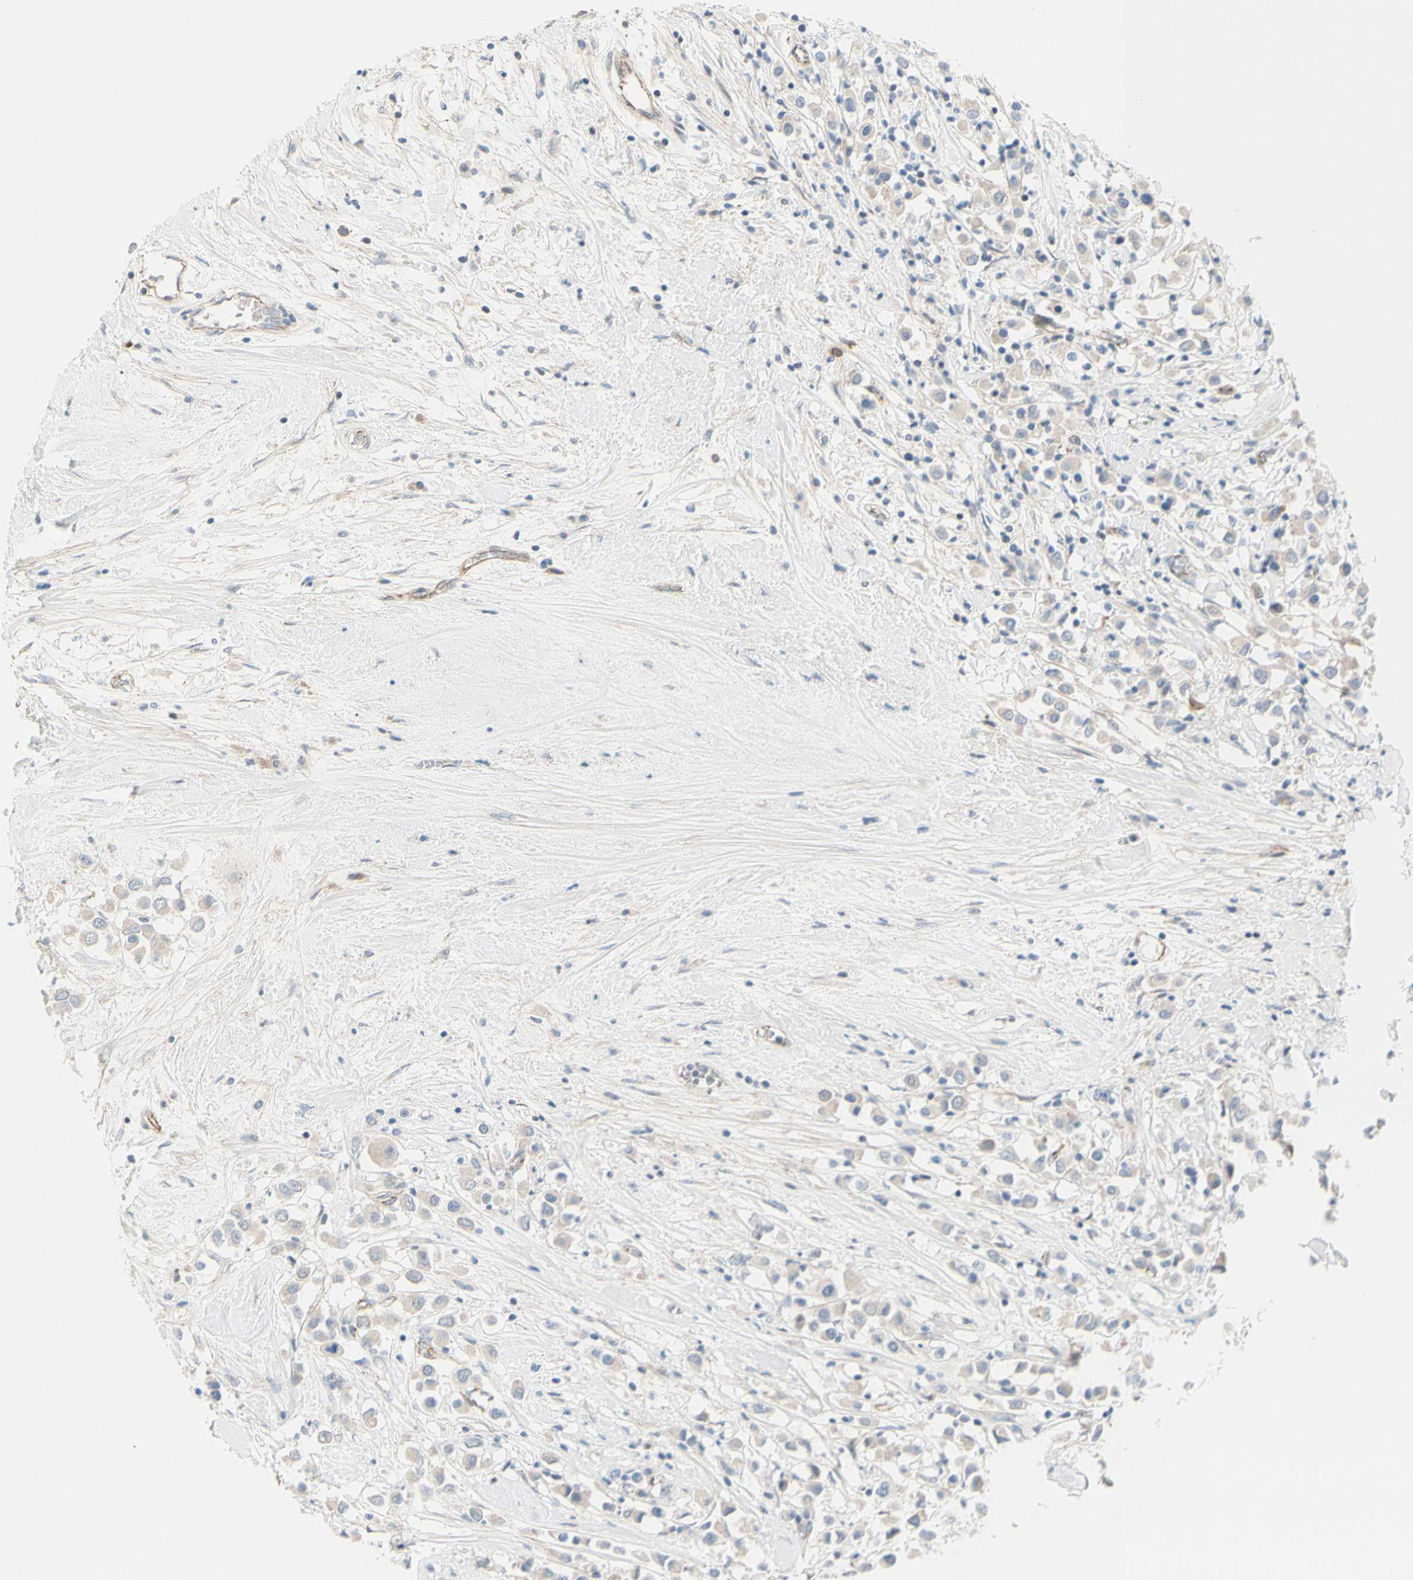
{"staining": {"intensity": "weak", "quantity": "25%-75%", "location": "cytoplasmic/membranous"}, "tissue": "breast cancer", "cell_type": "Tumor cells", "image_type": "cancer", "snomed": [{"axis": "morphology", "description": "Duct carcinoma"}, {"axis": "topography", "description": "Breast"}], "caption": "Breast intraductal carcinoma was stained to show a protein in brown. There is low levels of weak cytoplasmic/membranous positivity in approximately 25%-75% of tumor cells. (DAB IHC, brown staining for protein, blue staining for nuclei).", "gene": "TJP1", "patient": {"sex": "female", "age": 61}}